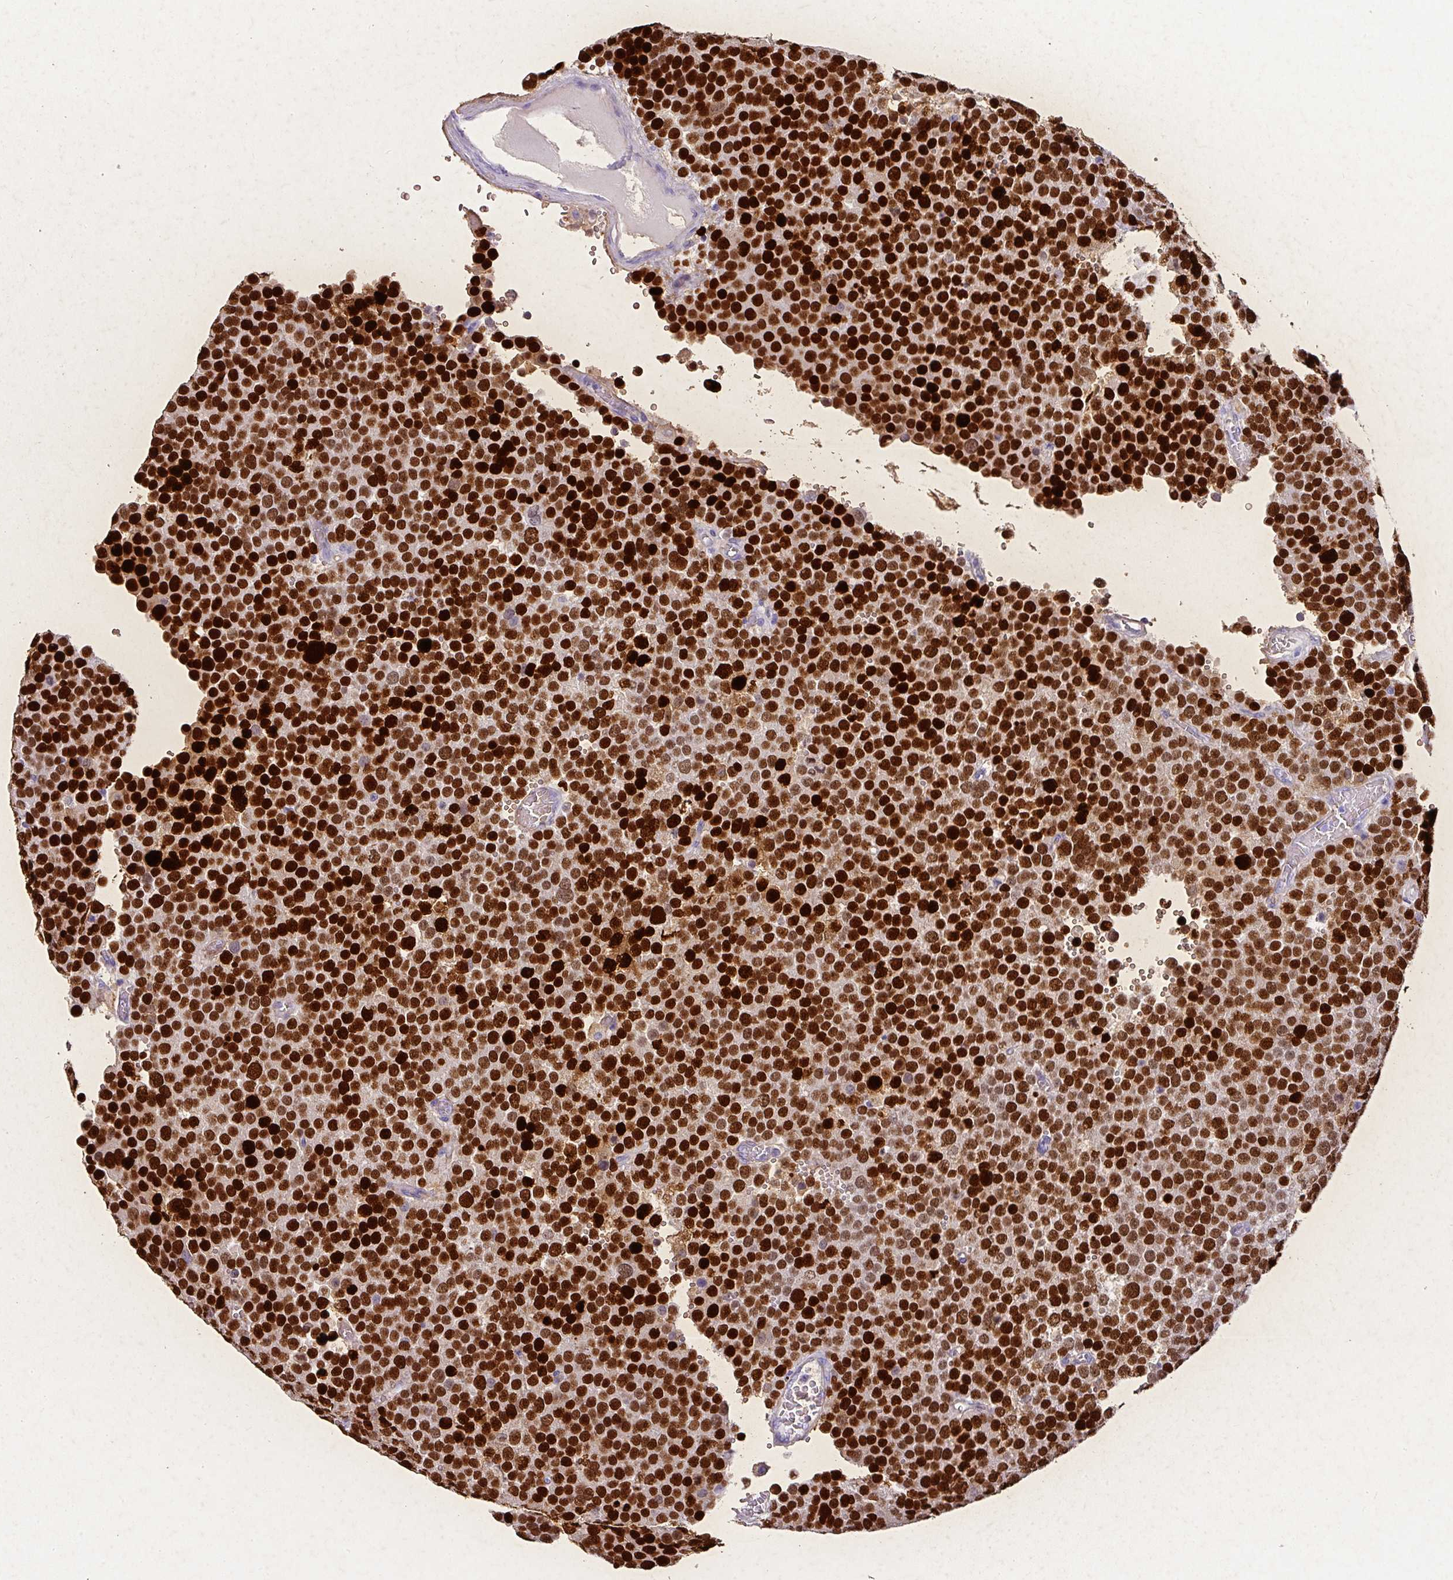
{"staining": {"intensity": "strong", "quantity": ">75%", "location": "nuclear"}, "tissue": "testis cancer", "cell_type": "Tumor cells", "image_type": "cancer", "snomed": [{"axis": "morphology", "description": "Normal tissue, NOS"}, {"axis": "morphology", "description": "Seminoma, NOS"}, {"axis": "topography", "description": "Testis"}], "caption": "Testis seminoma stained with DAB (3,3'-diaminobenzidine) immunohistochemistry (IHC) displays high levels of strong nuclear positivity in approximately >75% of tumor cells.", "gene": "VCX2", "patient": {"sex": "male", "age": 71}}